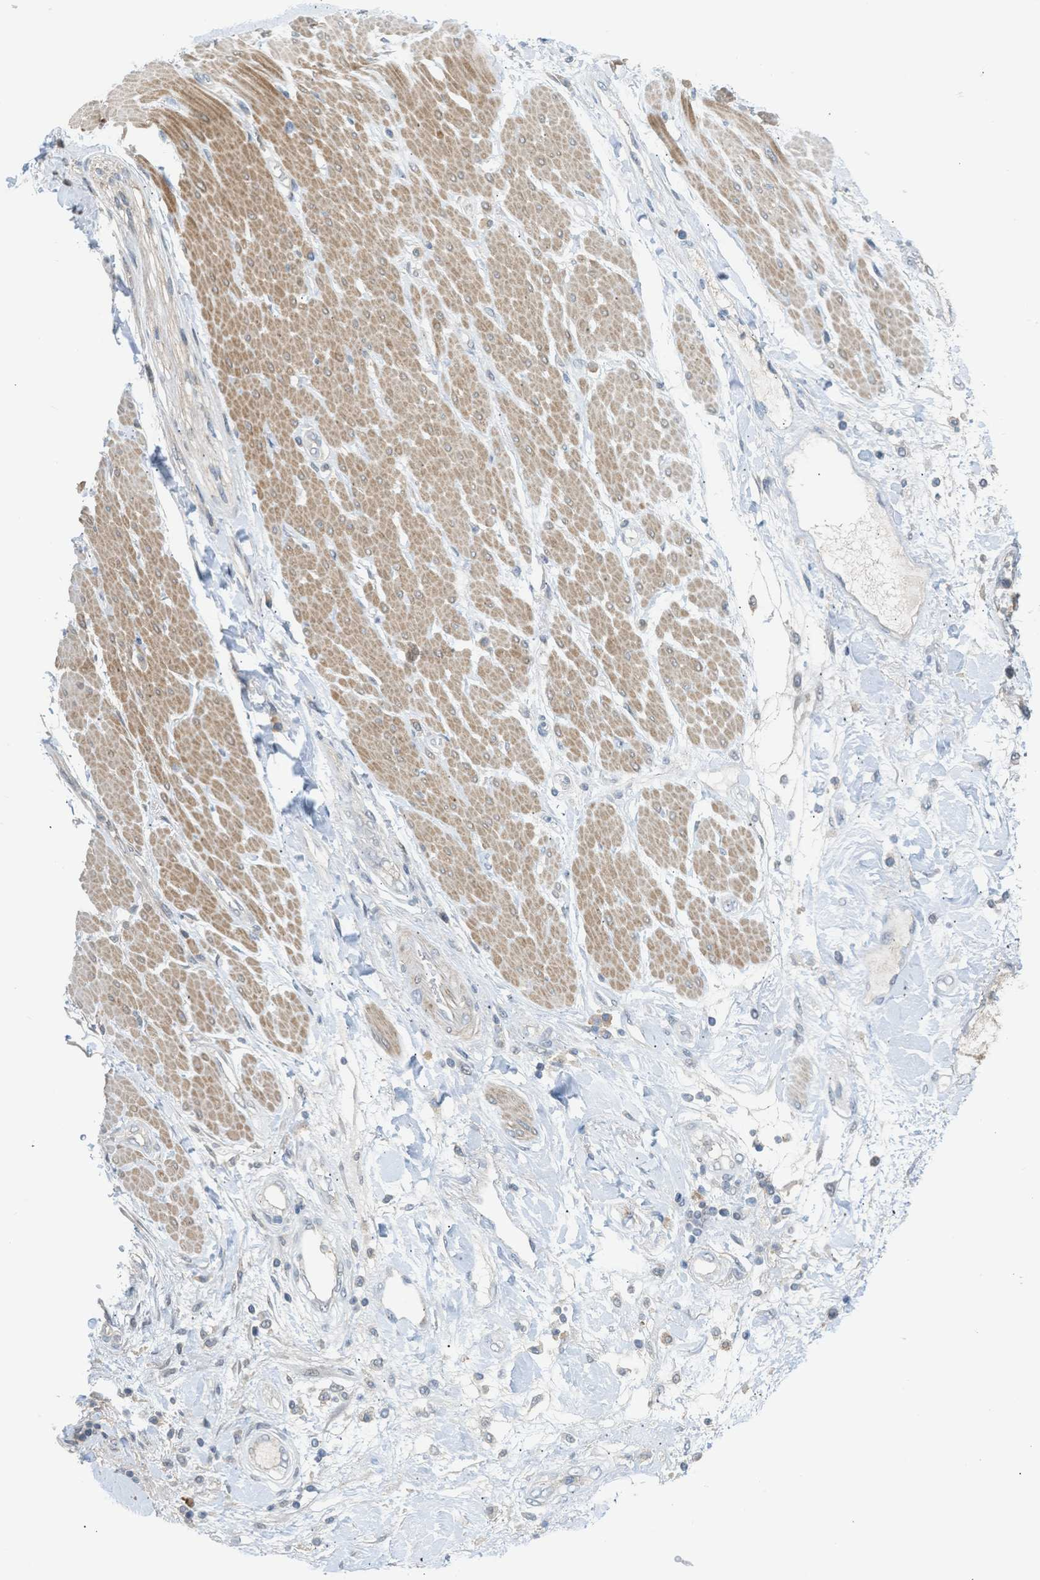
{"staining": {"intensity": "negative", "quantity": "none", "location": "none"}, "tissue": "adipose tissue", "cell_type": "Adipocytes", "image_type": "normal", "snomed": [{"axis": "morphology", "description": "Normal tissue, NOS"}, {"axis": "morphology", "description": "Adenocarcinoma, NOS"}, {"axis": "topography", "description": "Duodenum"}, {"axis": "topography", "description": "Peripheral nerve tissue"}], "caption": "Photomicrograph shows no protein positivity in adipocytes of normal adipose tissue.", "gene": "TTBK2", "patient": {"sex": "female", "age": 60}}